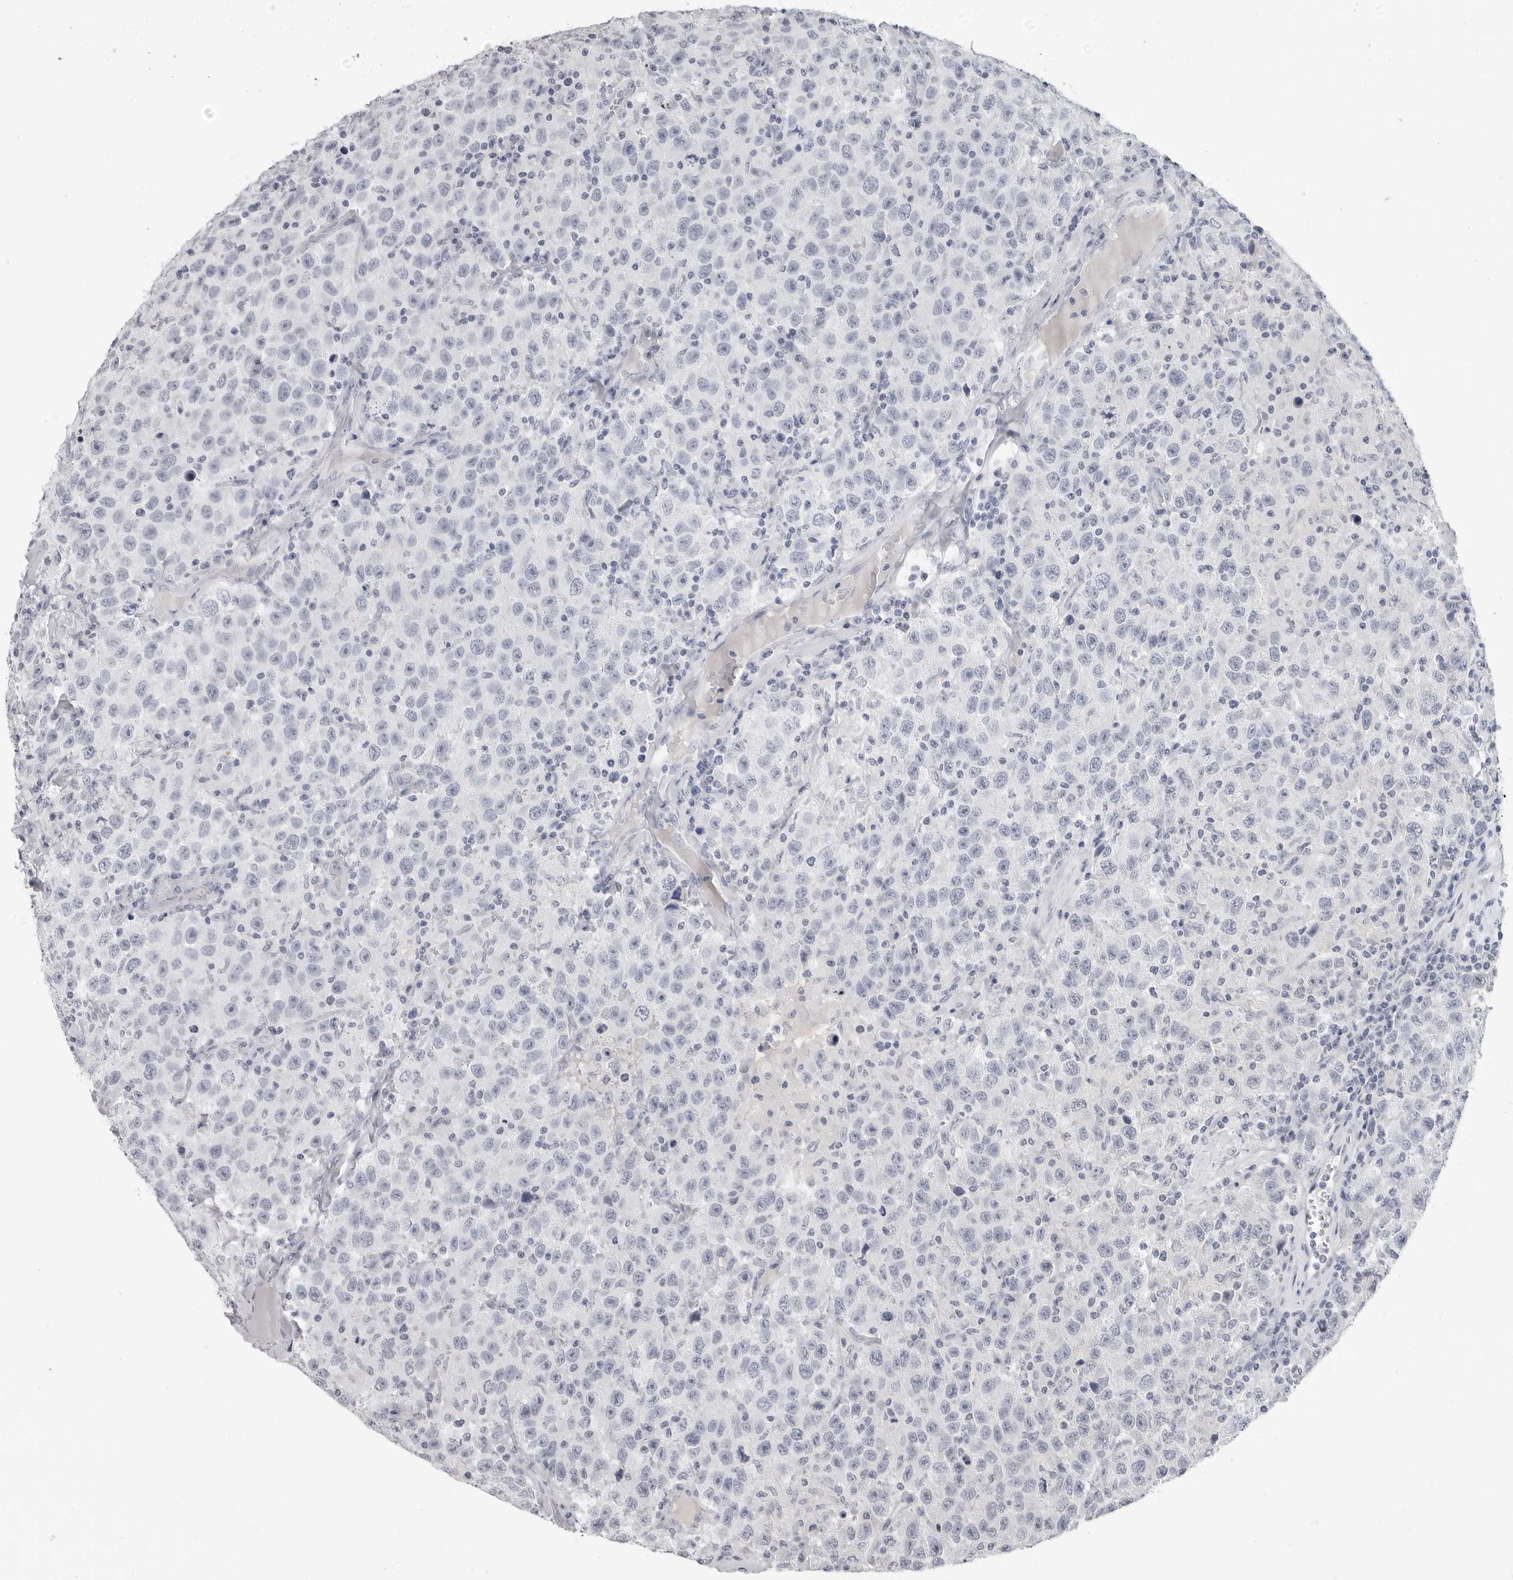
{"staining": {"intensity": "negative", "quantity": "none", "location": "none"}, "tissue": "testis cancer", "cell_type": "Tumor cells", "image_type": "cancer", "snomed": [{"axis": "morphology", "description": "Seminoma, NOS"}, {"axis": "topography", "description": "Testis"}], "caption": "The histopathology image demonstrates no significant expression in tumor cells of seminoma (testis).", "gene": "LY6D", "patient": {"sex": "male", "age": 41}}